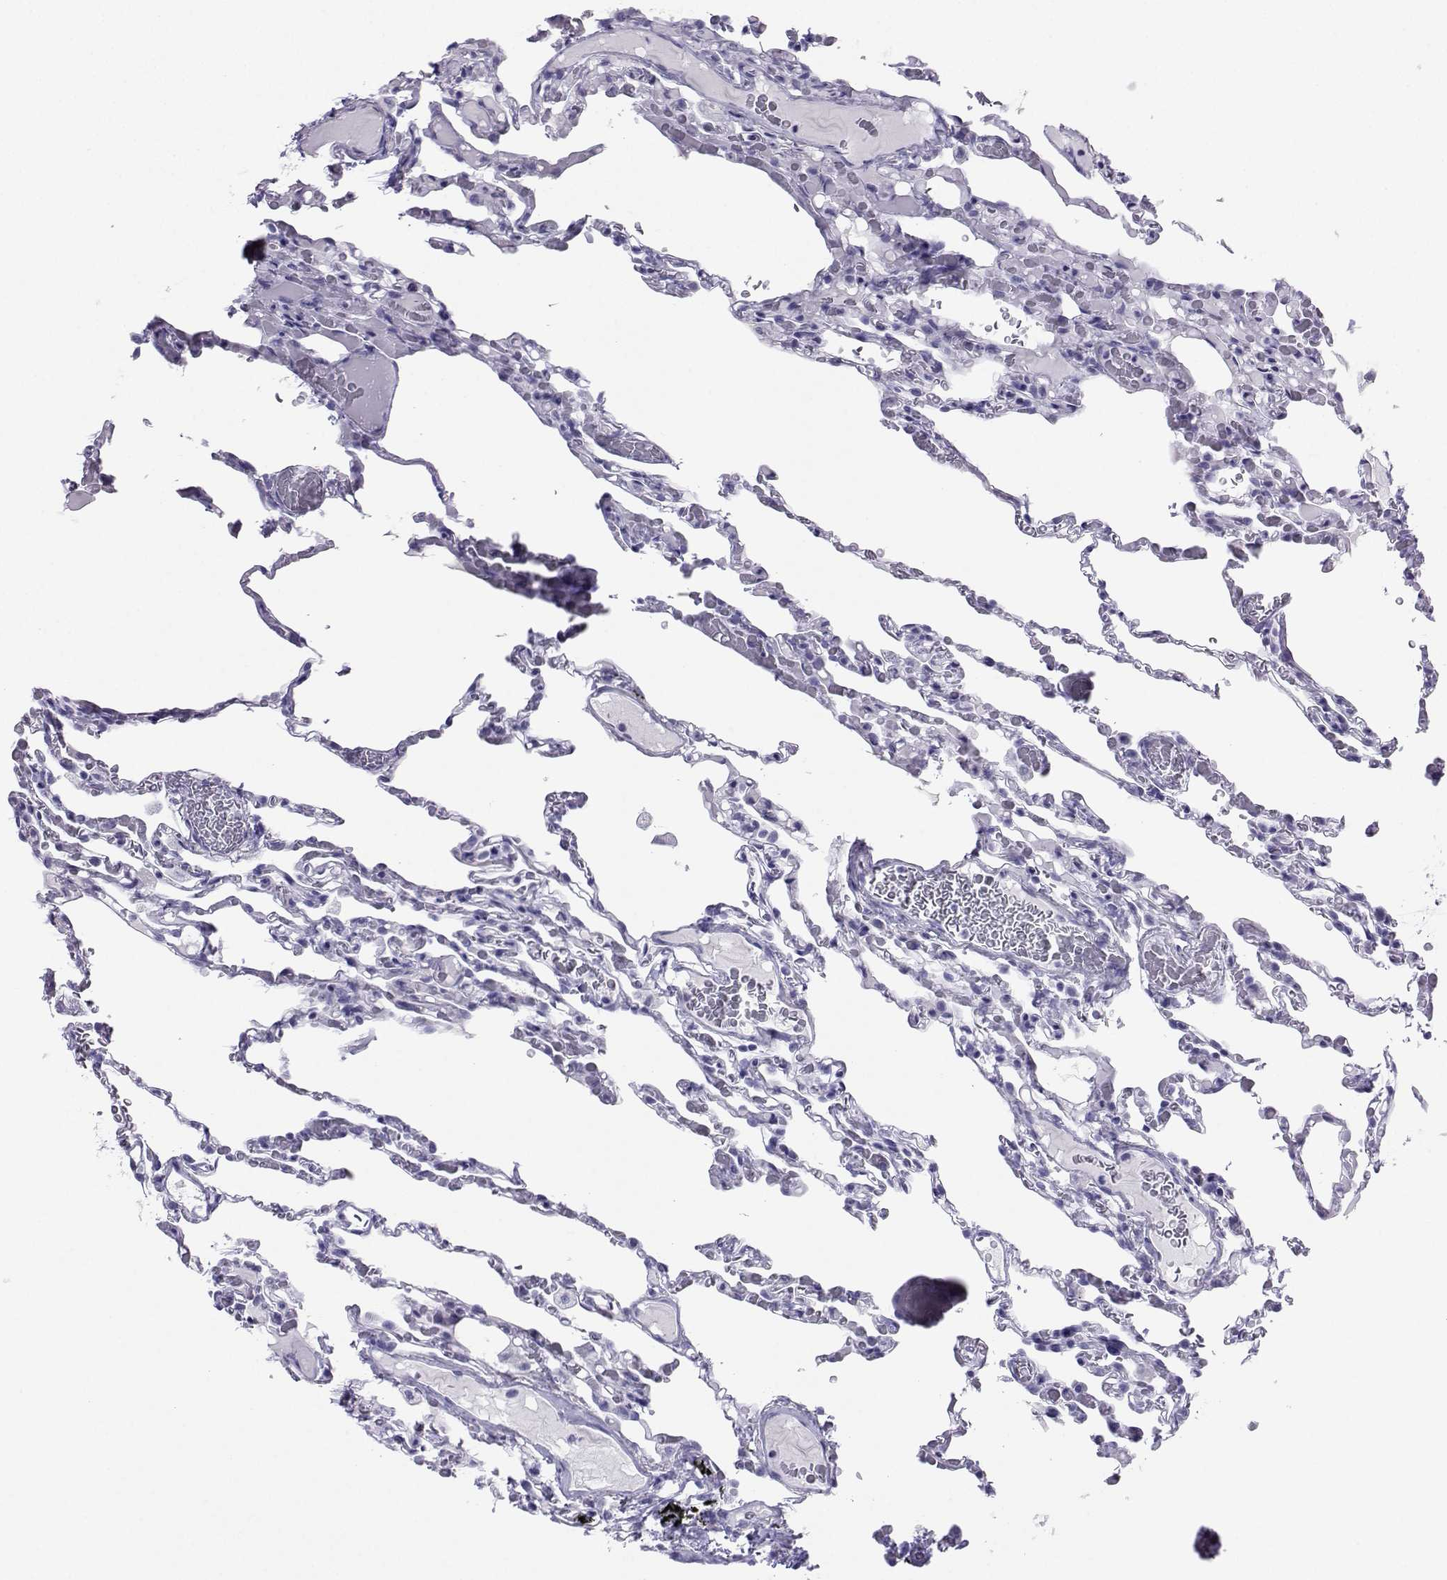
{"staining": {"intensity": "negative", "quantity": "none", "location": "none"}, "tissue": "lung", "cell_type": "Alveolar cells", "image_type": "normal", "snomed": [{"axis": "morphology", "description": "Normal tissue, NOS"}, {"axis": "topography", "description": "Lung"}], "caption": "High power microscopy histopathology image of an IHC micrograph of benign lung, revealing no significant staining in alveolar cells.", "gene": "LORICRIN", "patient": {"sex": "female", "age": 43}}